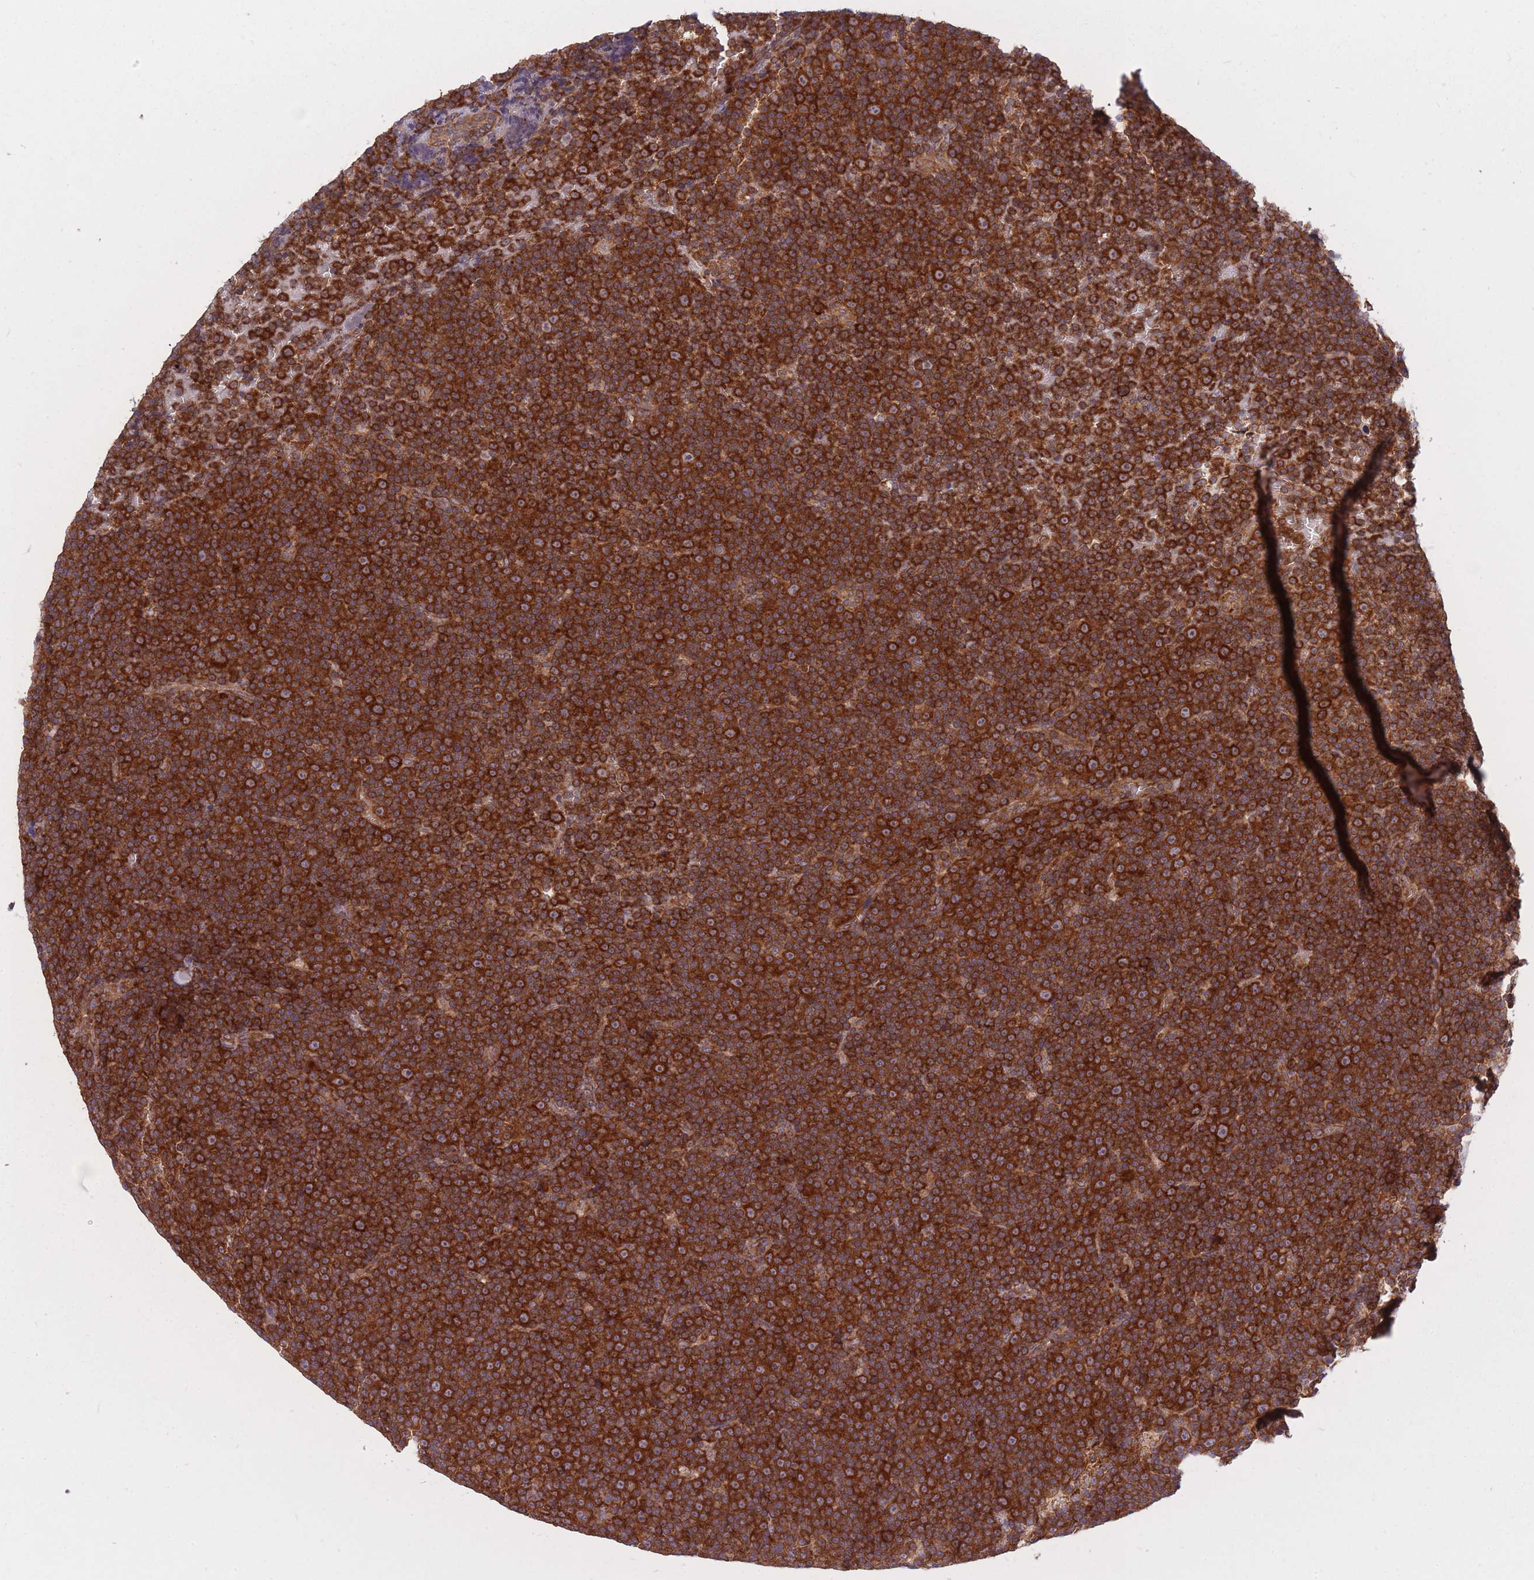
{"staining": {"intensity": "strong", "quantity": ">75%", "location": "cytoplasmic/membranous"}, "tissue": "lymphoma", "cell_type": "Tumor cells", "image_type": "cancer", "snomed": [{"axis": "morphology", "description": "Malignant lymphoma, non-Hodgkin's type, Low grade"}, {"axis": "topography", "description": "Lymph node"}], "caption": "Malignant lymphoma, non-Hodgkin's type (low-grade) stained for a protein demonstrates strong cytoplasmic/membranous positivity in tumor cells.", "gene": "CCDC124", "patient": {"sex": "female", "age": 67}}